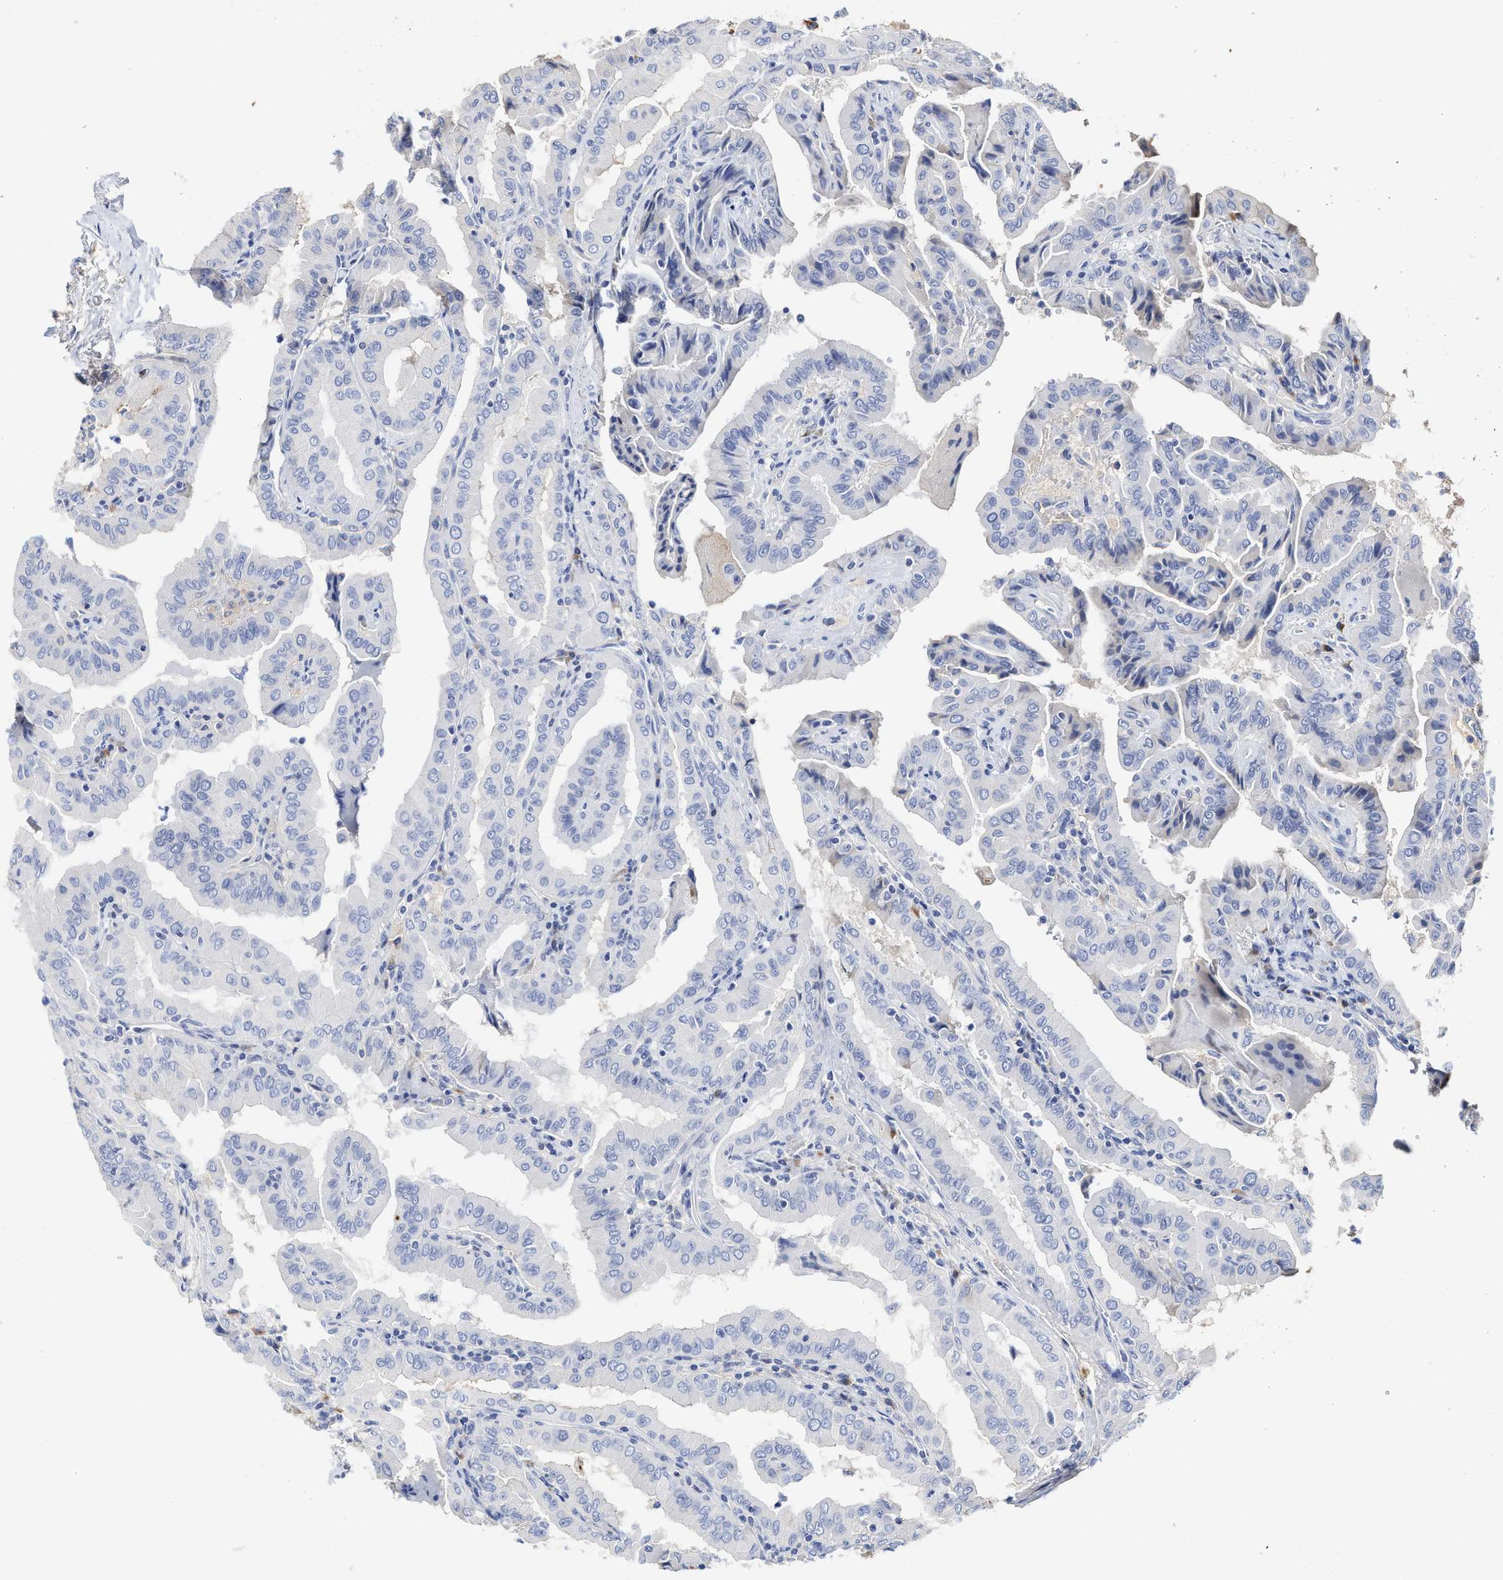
{"staining": {"intensity": "negative", "quantity": "none", "location": "none"}, "tissue": "thyroid cancer", "cell_type": "Tumor cells", "image_type": "cancer", "snomed": [{"axis": "morphology", "description": "Papillary adenocarcinoma, NOS"}, {"axis": "topography", "description": "Thyroid gland"}], "caption": "Thyroid cancer (papillary adenocarcinoma) was stained to show a protein in brown. There is no significant expression in tumor cells.", "gene": "C2", "patient": {"sex": "male", "age": 33}}